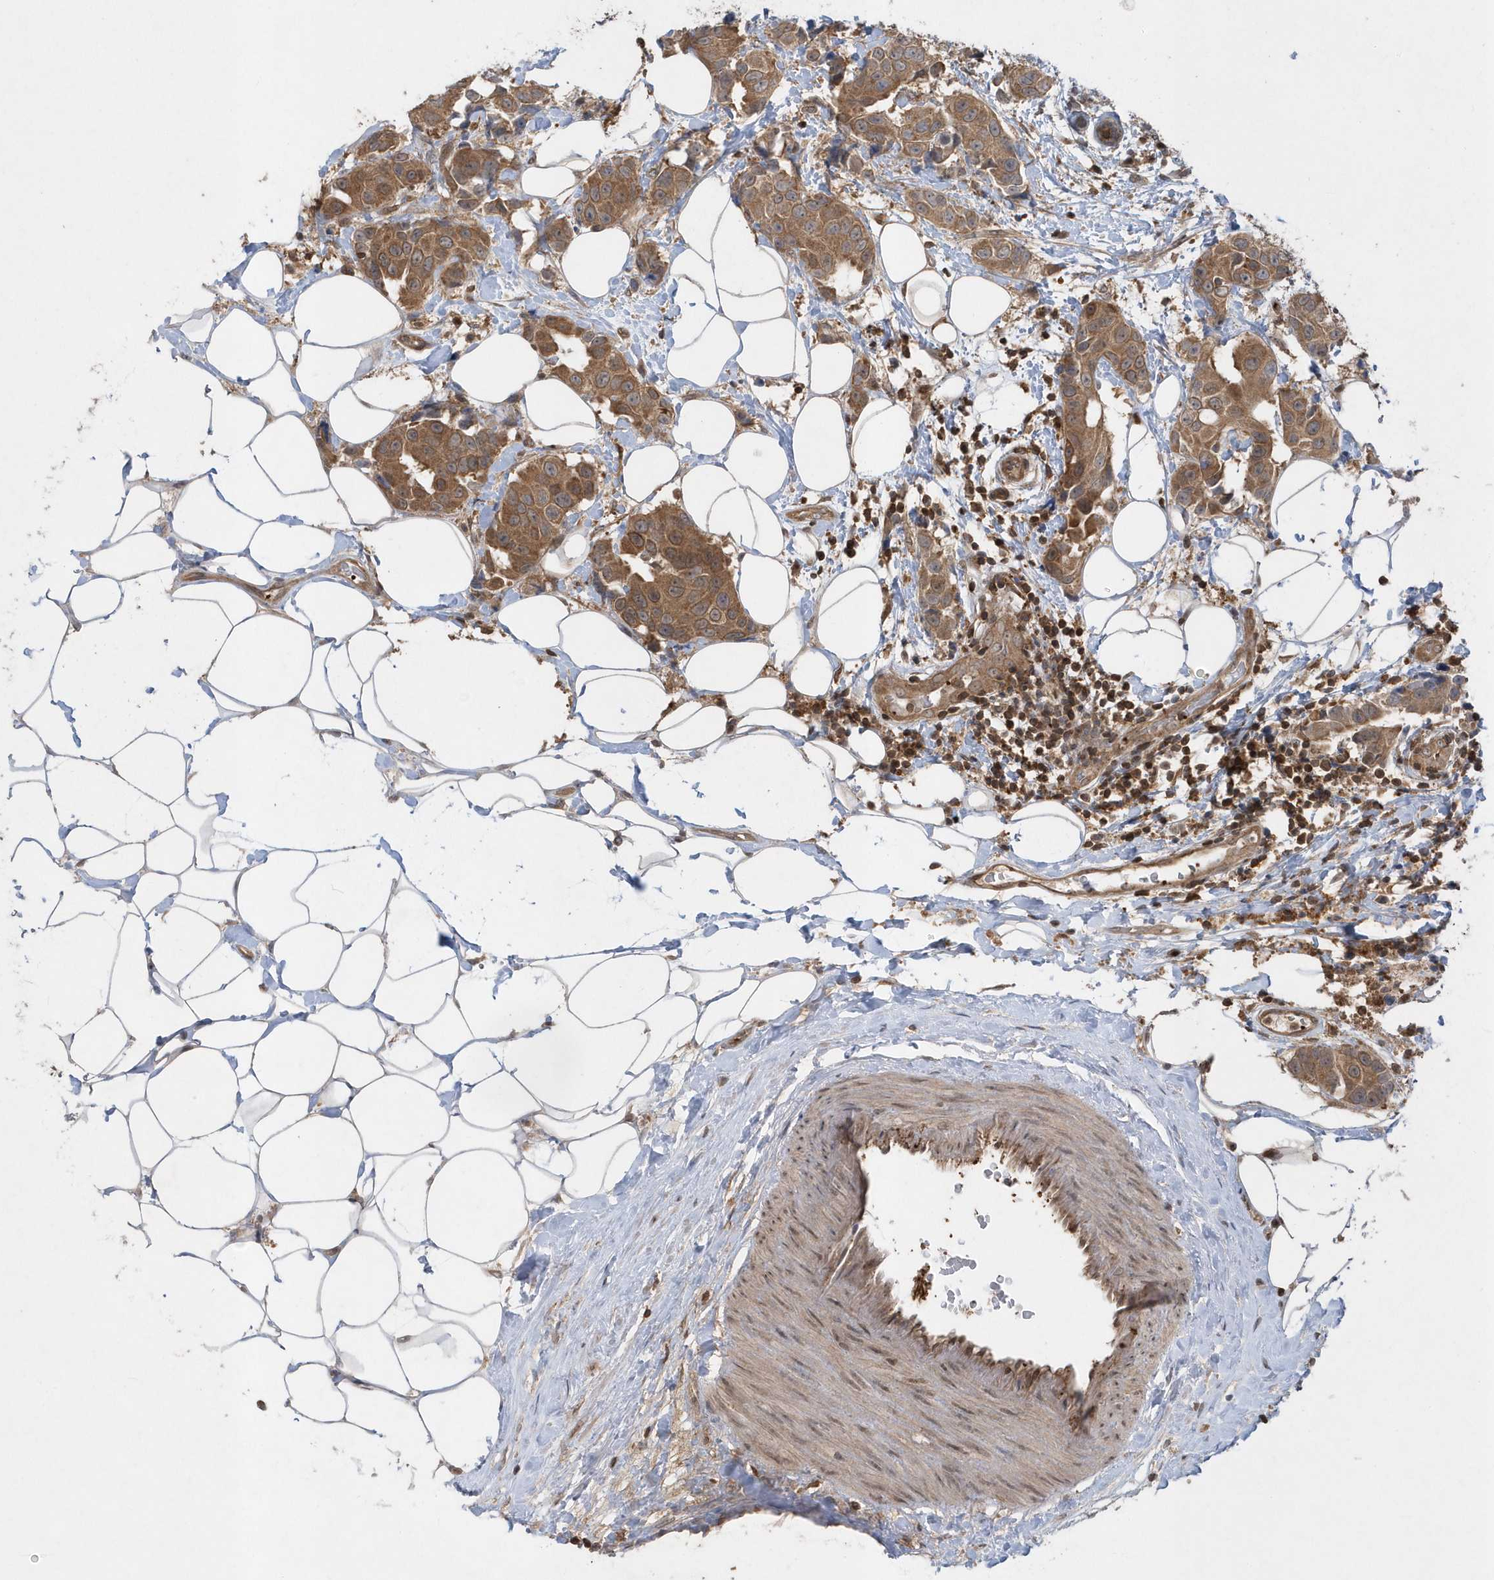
{"staining": {"intensity": "moderate", "quantity": ">75%", "location": "cytoplasmic/membranous"}, "tissue": "breast cancer", "cell_type": "Tumor cells", "image_type": "cancer", "snomed": [{"axis": "morphology", "description": "Normal tissue, NOS"}, {"axis": "morphology", "description": "Duct carcinoma"}, {"axis": "topography", "description": "Breast"}], "caption": "A medium amount of moderate cytoplasmic/membranous expression is seen in approximately >75% of tumor cells in intraductal carcinoma (breast) tissue. The protein is shown in brown color, while the nuclei are stained blue.", "gene": "ACYP1", "patient": {"sex": "female", "age": 39}}